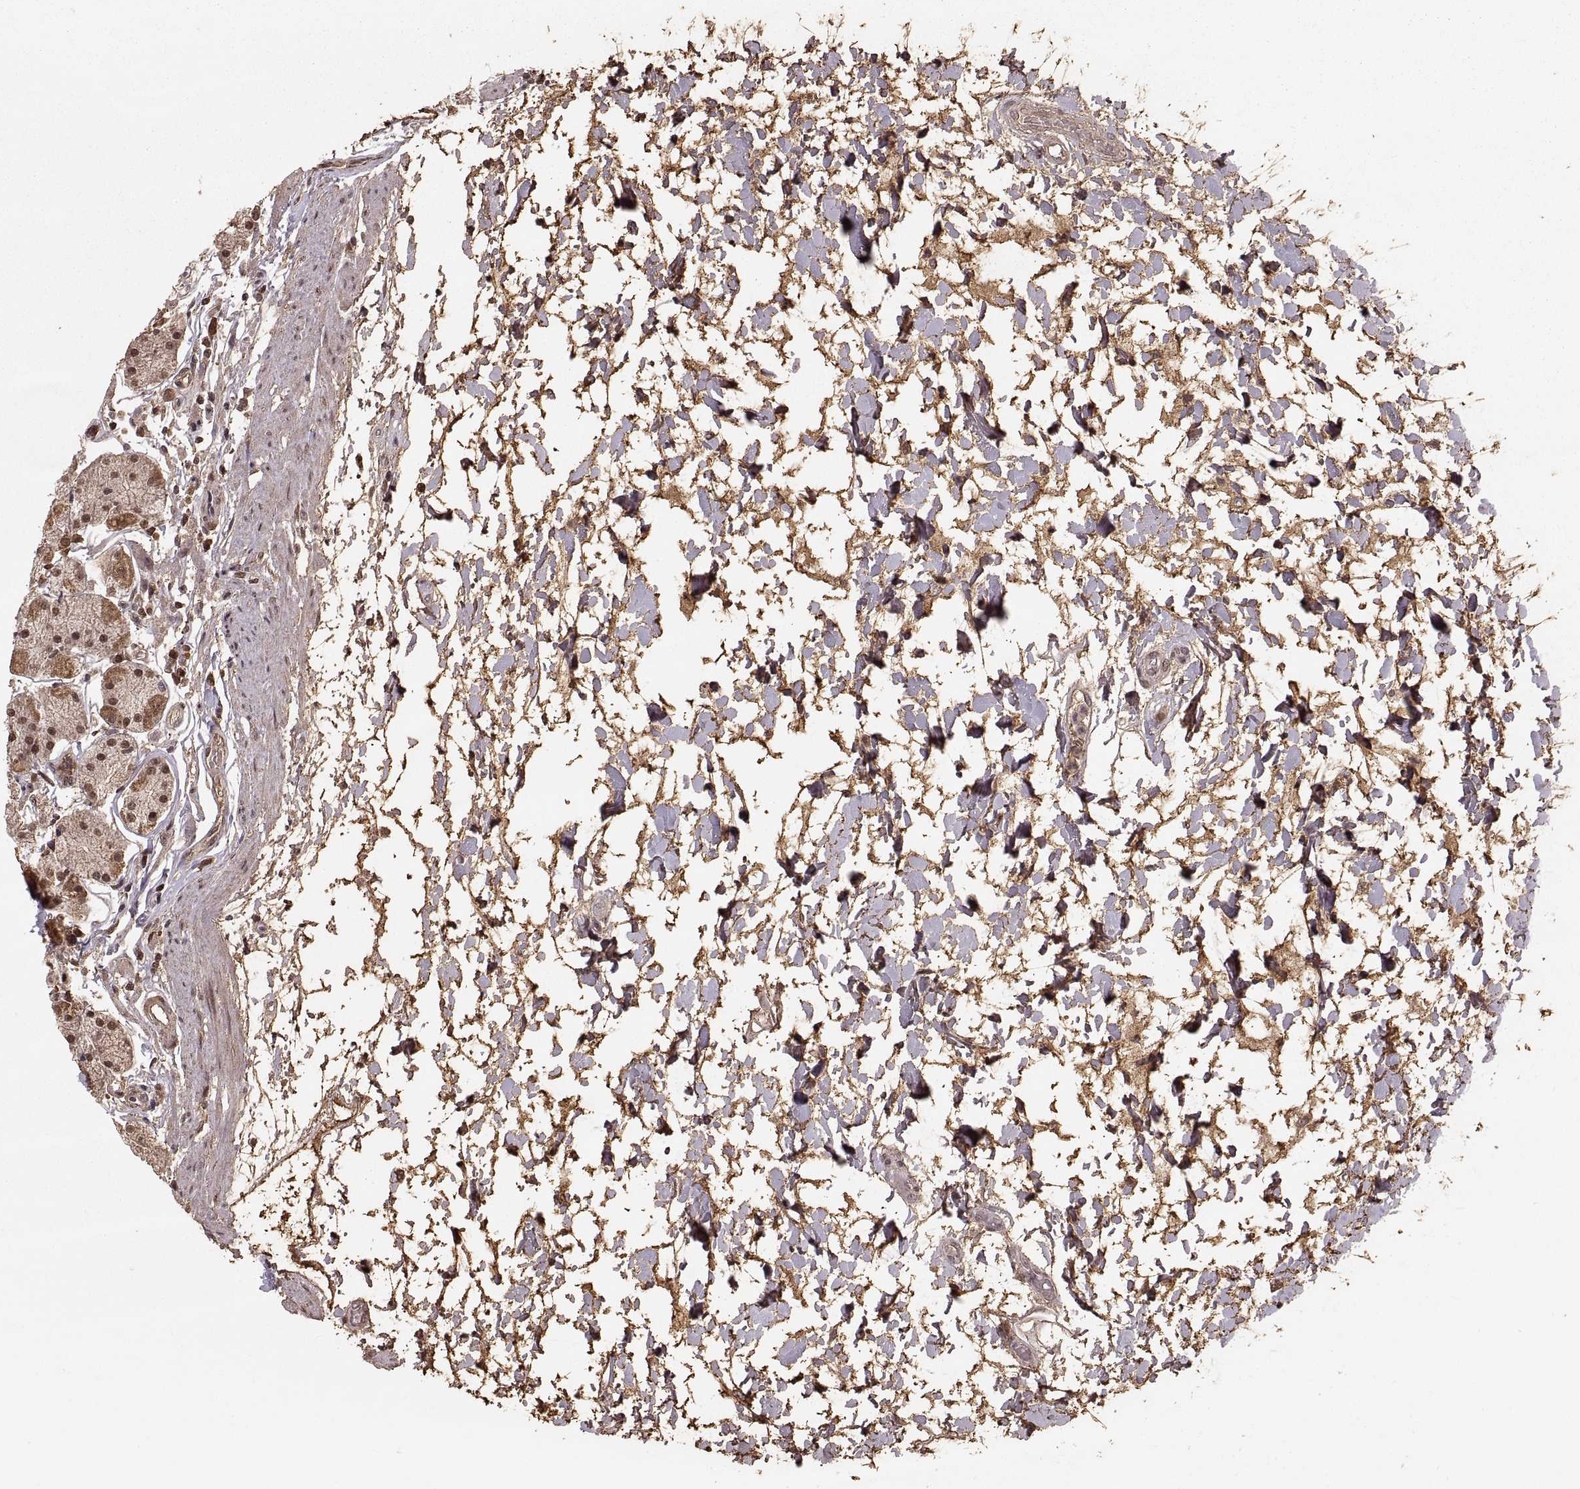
{"staining": {"intensity": "moderate", "quantity": ">75%", "location": "cytoplasmic/membranous,nuclear"}, "tissue": "stomach", "cell_type": "Glandular cells", "image_type": "normal", "snomed": [{"axis": "morphology", "description": "Normal tissue, NOS"}, {"axis": "topography", "description": "Stomach"}], "caption": "This image shows benign stomach stained with immunohistochemistry to label a protein in brown. The cytoplasmic/membranous,nuclear of glandular cells show moderate positivity for the protein. Nuclei are counter-stained blue.", "gene": "RFT1", "patient": {"sex": "male", "age": 54}}